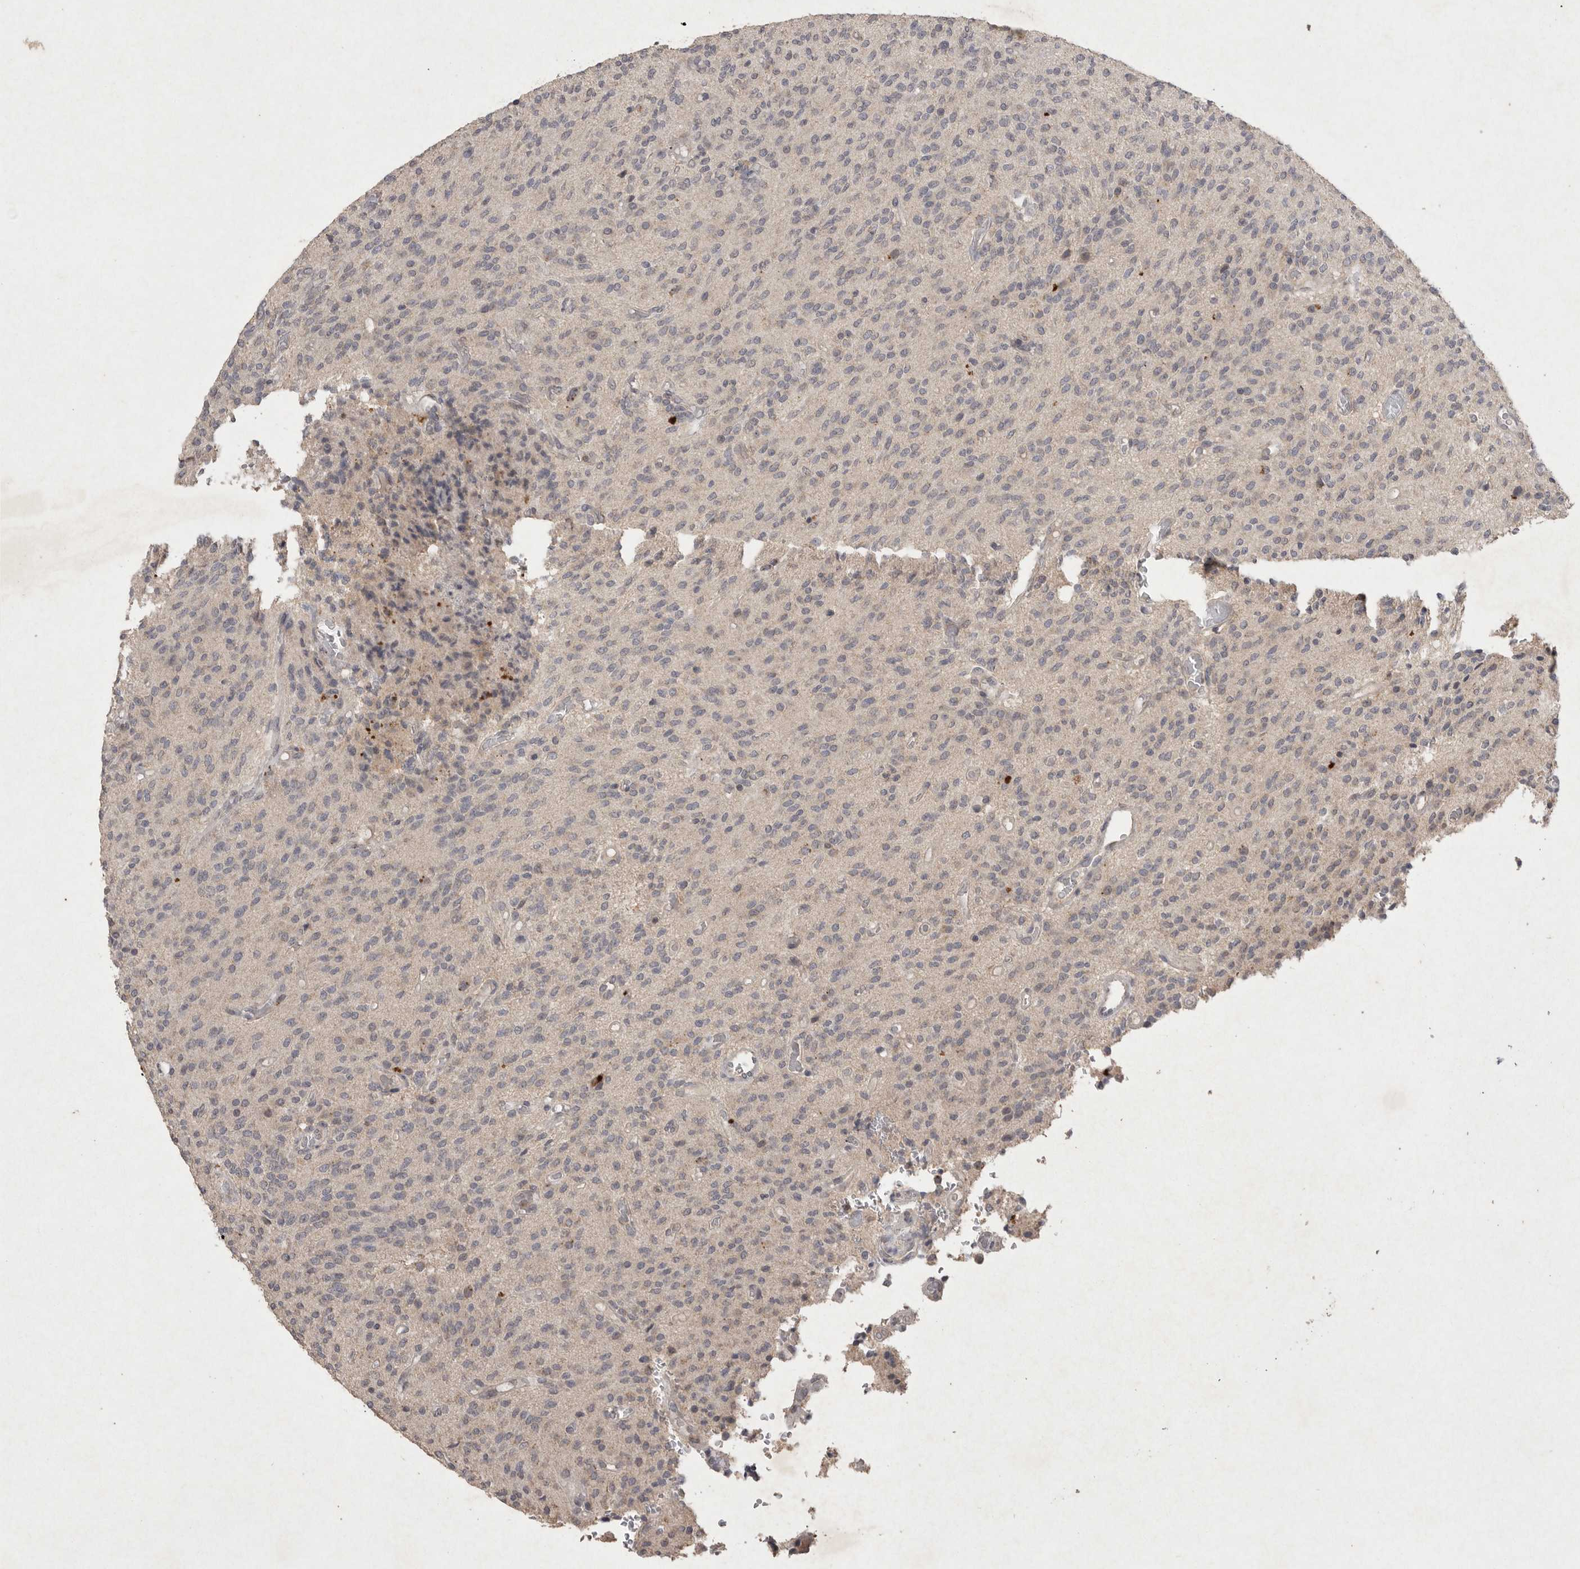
{"staining": {"intensity": "negative", "quantity": "none", "location": "none"}, "tissue": "glioma", "cell_type": "Tumor cells", "image_type": "cancer", "snomed": [{"axis": "morphology", "description": "Glioma, malignant, High grade"}, {"axis": "topography", "description": "Brain"}], "caption": "Immunohistochemistry micrograph of neoplastic tissue: human malignant glioma (high-grade) stained with DAB displays no significant protein staining in tumor cells. The staining was performed using DAB (3,3'-diaminobenzidine) to visualize the protein expression in brown, while the nuclei were stained in blue with hematoxylin (Magnification: 20x).", "gene": "APLNR", "patient": {"sex": "male", "age": 34}}